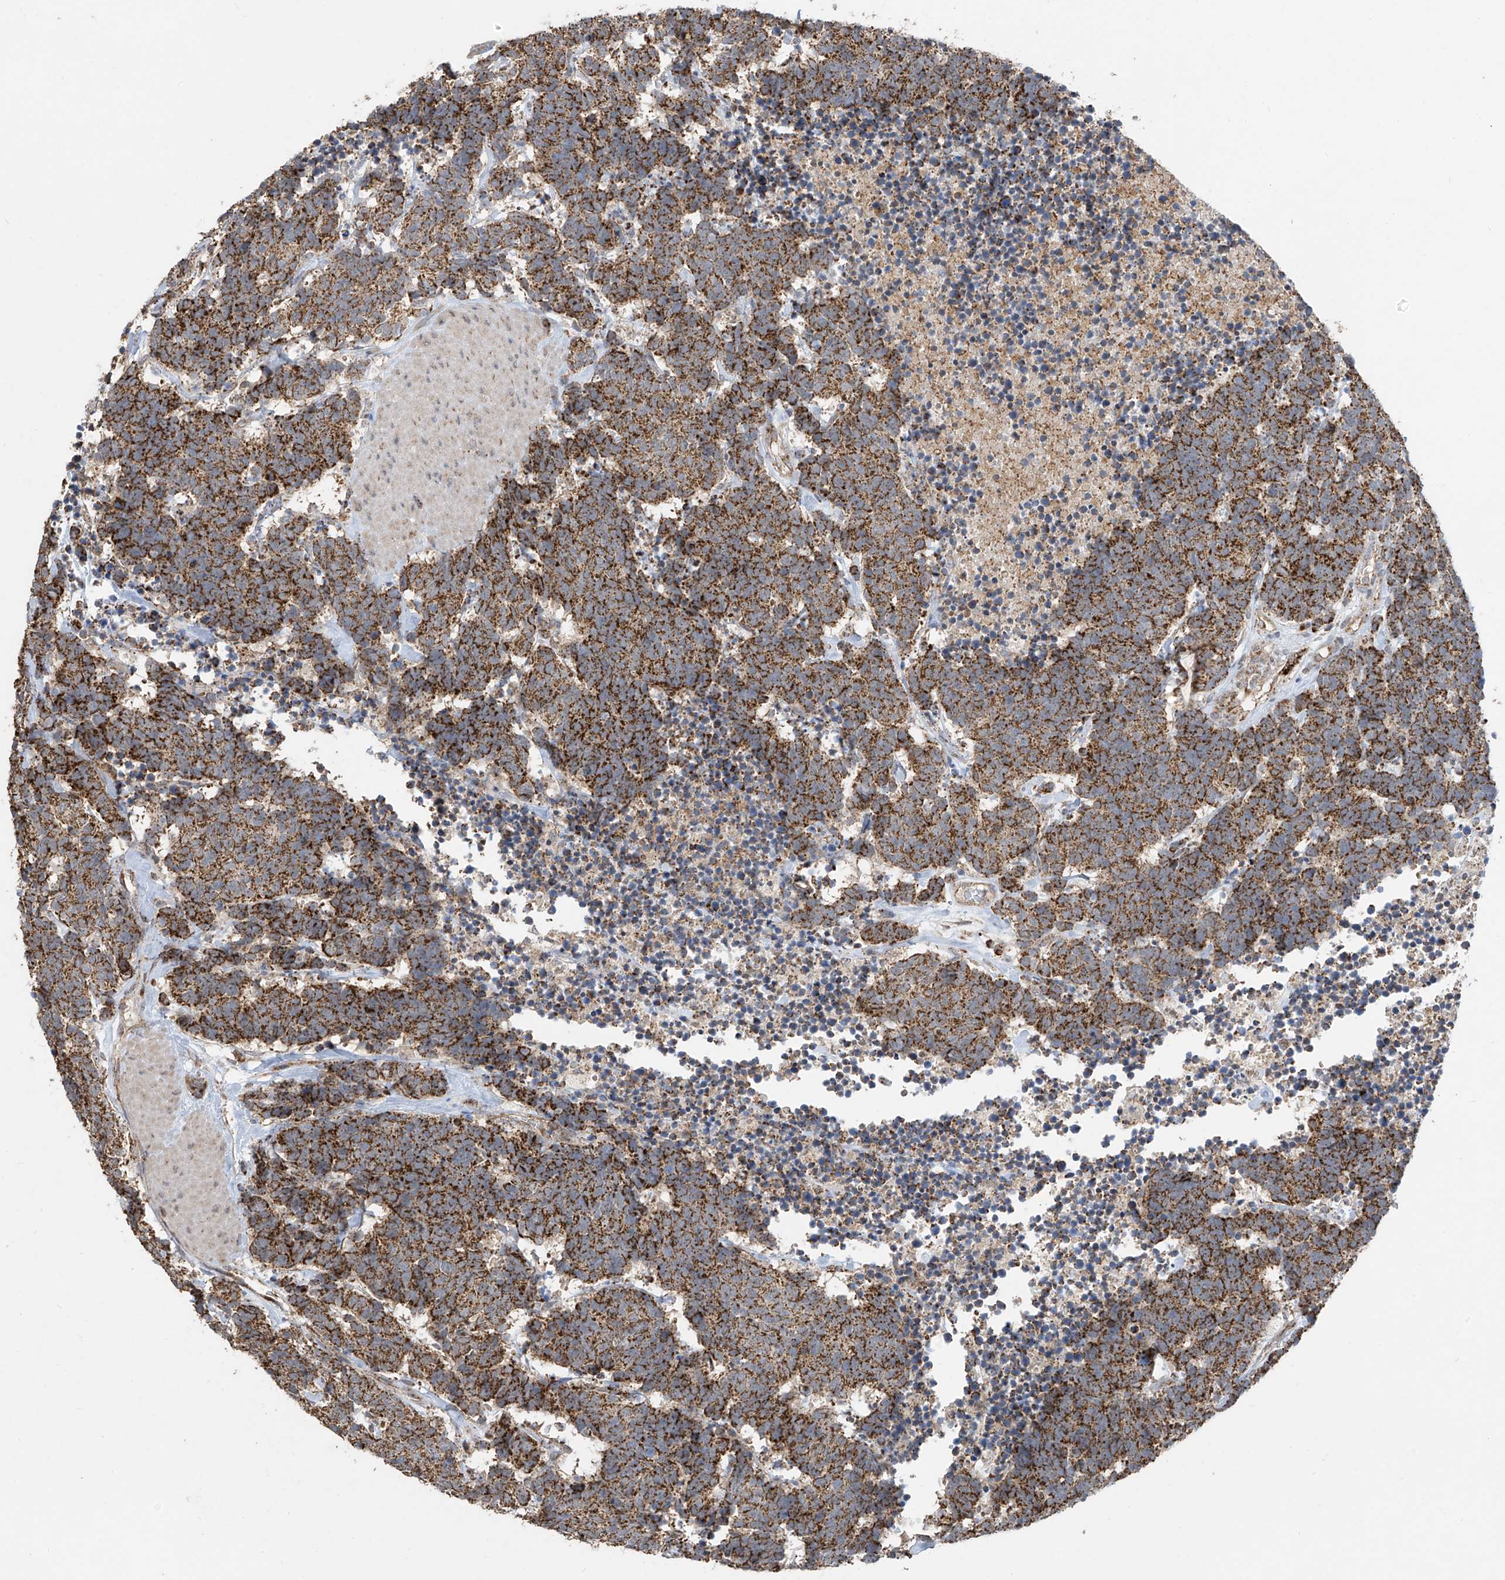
{"staining": {"intensity": "strong", "quantity": ">75%", "location": "cytoplasmic/membranous"}, "tissue": "carcinoid", "cell_type": "Tumor cells", "image_type": "cancer", "snomed": [{"axis": "morphology", "description": "Carcinoma, NOS"}, {"axis": "morphology", "description": "Carcinoid, malignant, NOS"}, {"axis": "topography", "description": "Urinary bladder"}], "caption": "Immunohistochemical staining of human carcinoid reveals high levels of strong cytoplasmic/membranous expression in approximately >75% of tumor cells. (Brightfield microscopy of DAB IHC at high magnification).", "gene": "UQCC1", "patient": {"sex": "male", "age": 57}}